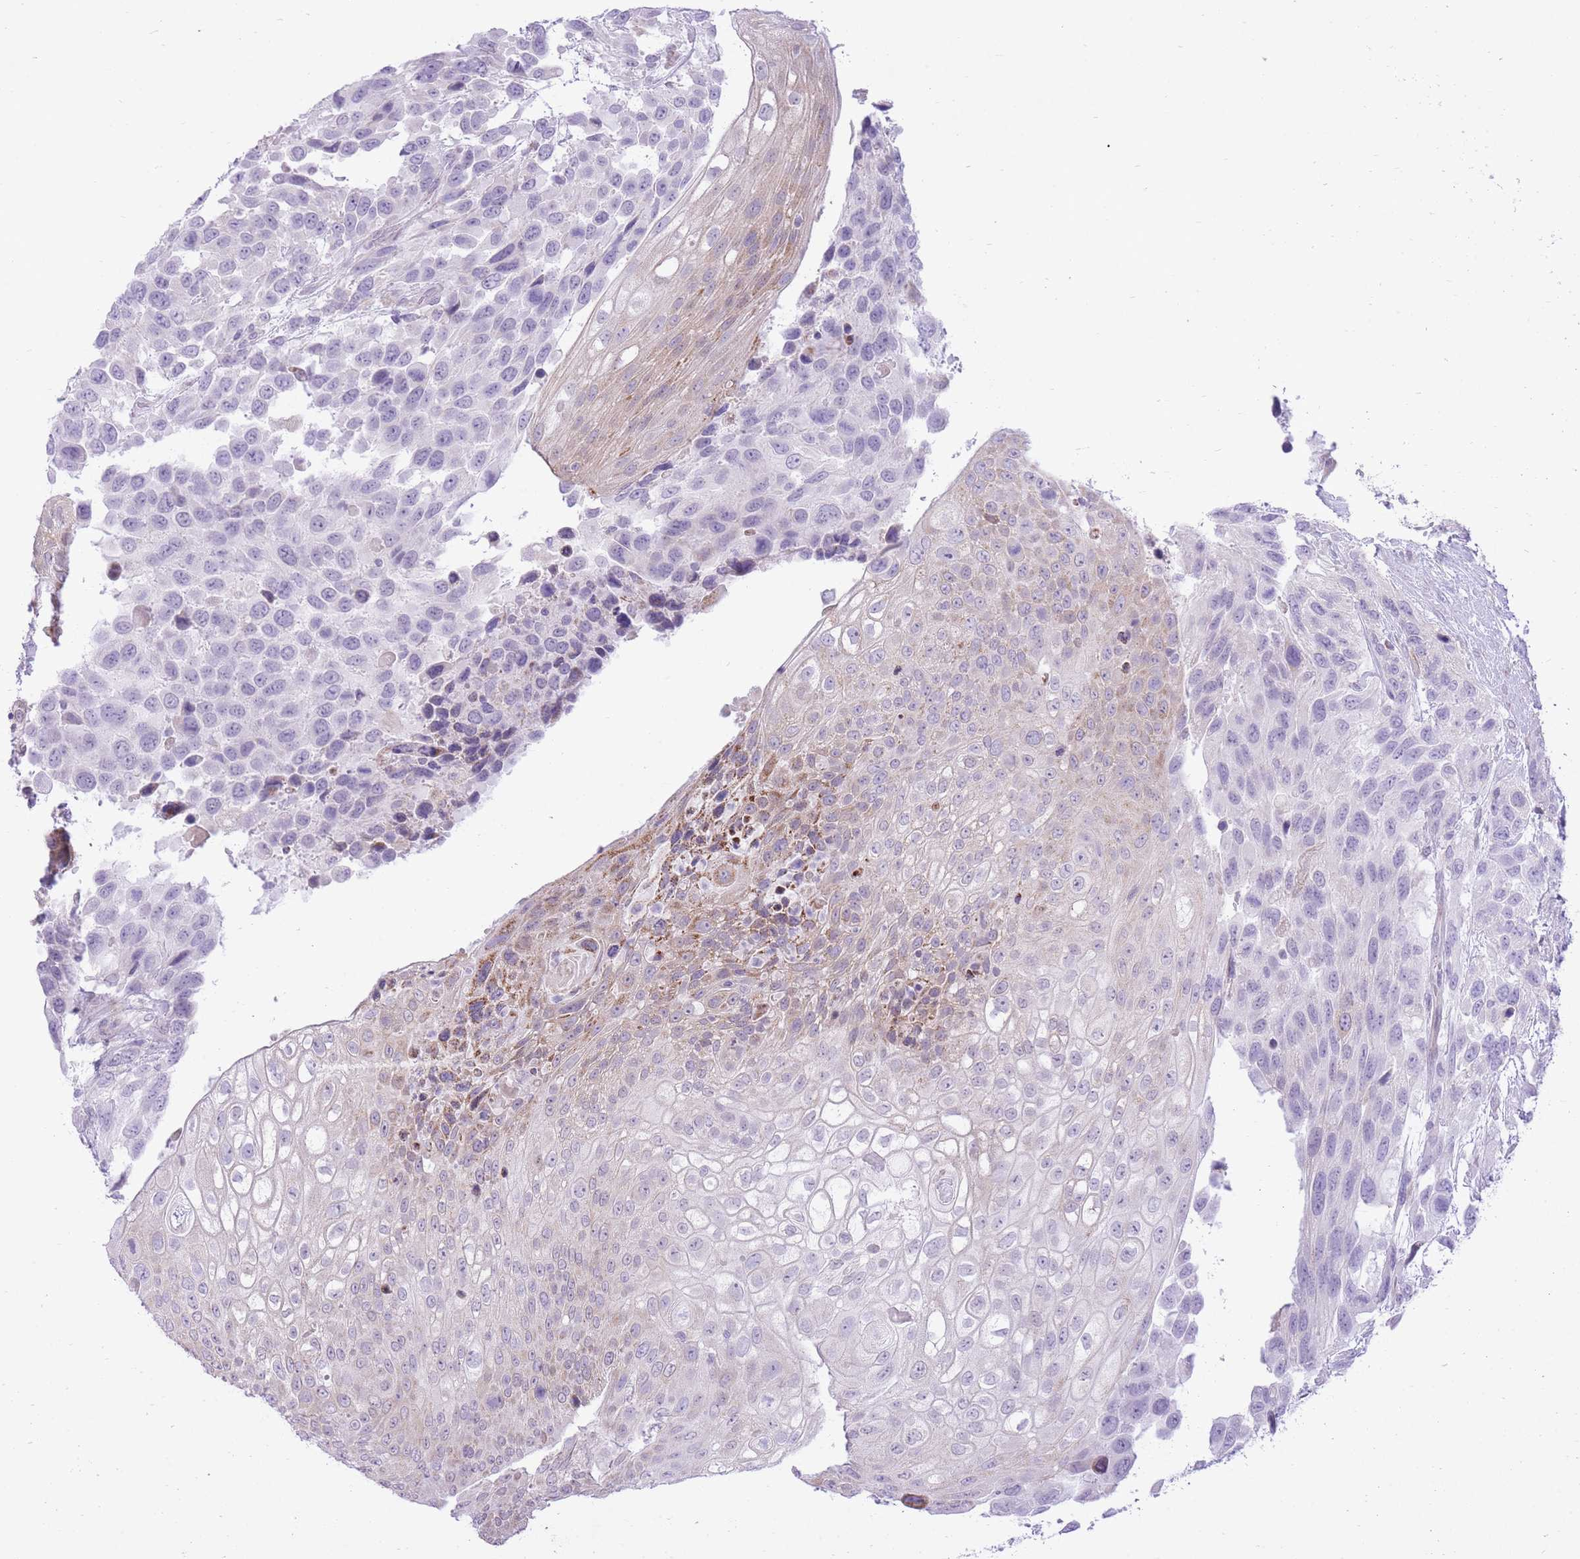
{"staining": {"intensity": "weak", "quantity": "<25%", "location": "cytoplasmic/membranous"}, "tissue": "urothelial cancer", "cell_type": "Tumor cells", "image_type": "cancer", "snomed": [{"axis": "morphology", "description": "Urothelial carcinoma, High grade"}, {"axis": "topography", "description": "Urinary bladder"}], "caption": "Tumor cells are negative for protein expression in human urothelial cancer. (Stains: DAB immunohistochemistry (IHC) with hematoxylin counter stain, Microscopy: brightfield microscopy at high magnification).", "gene": "DENND2D", "patient": {"sex": "female", "age": 70}}